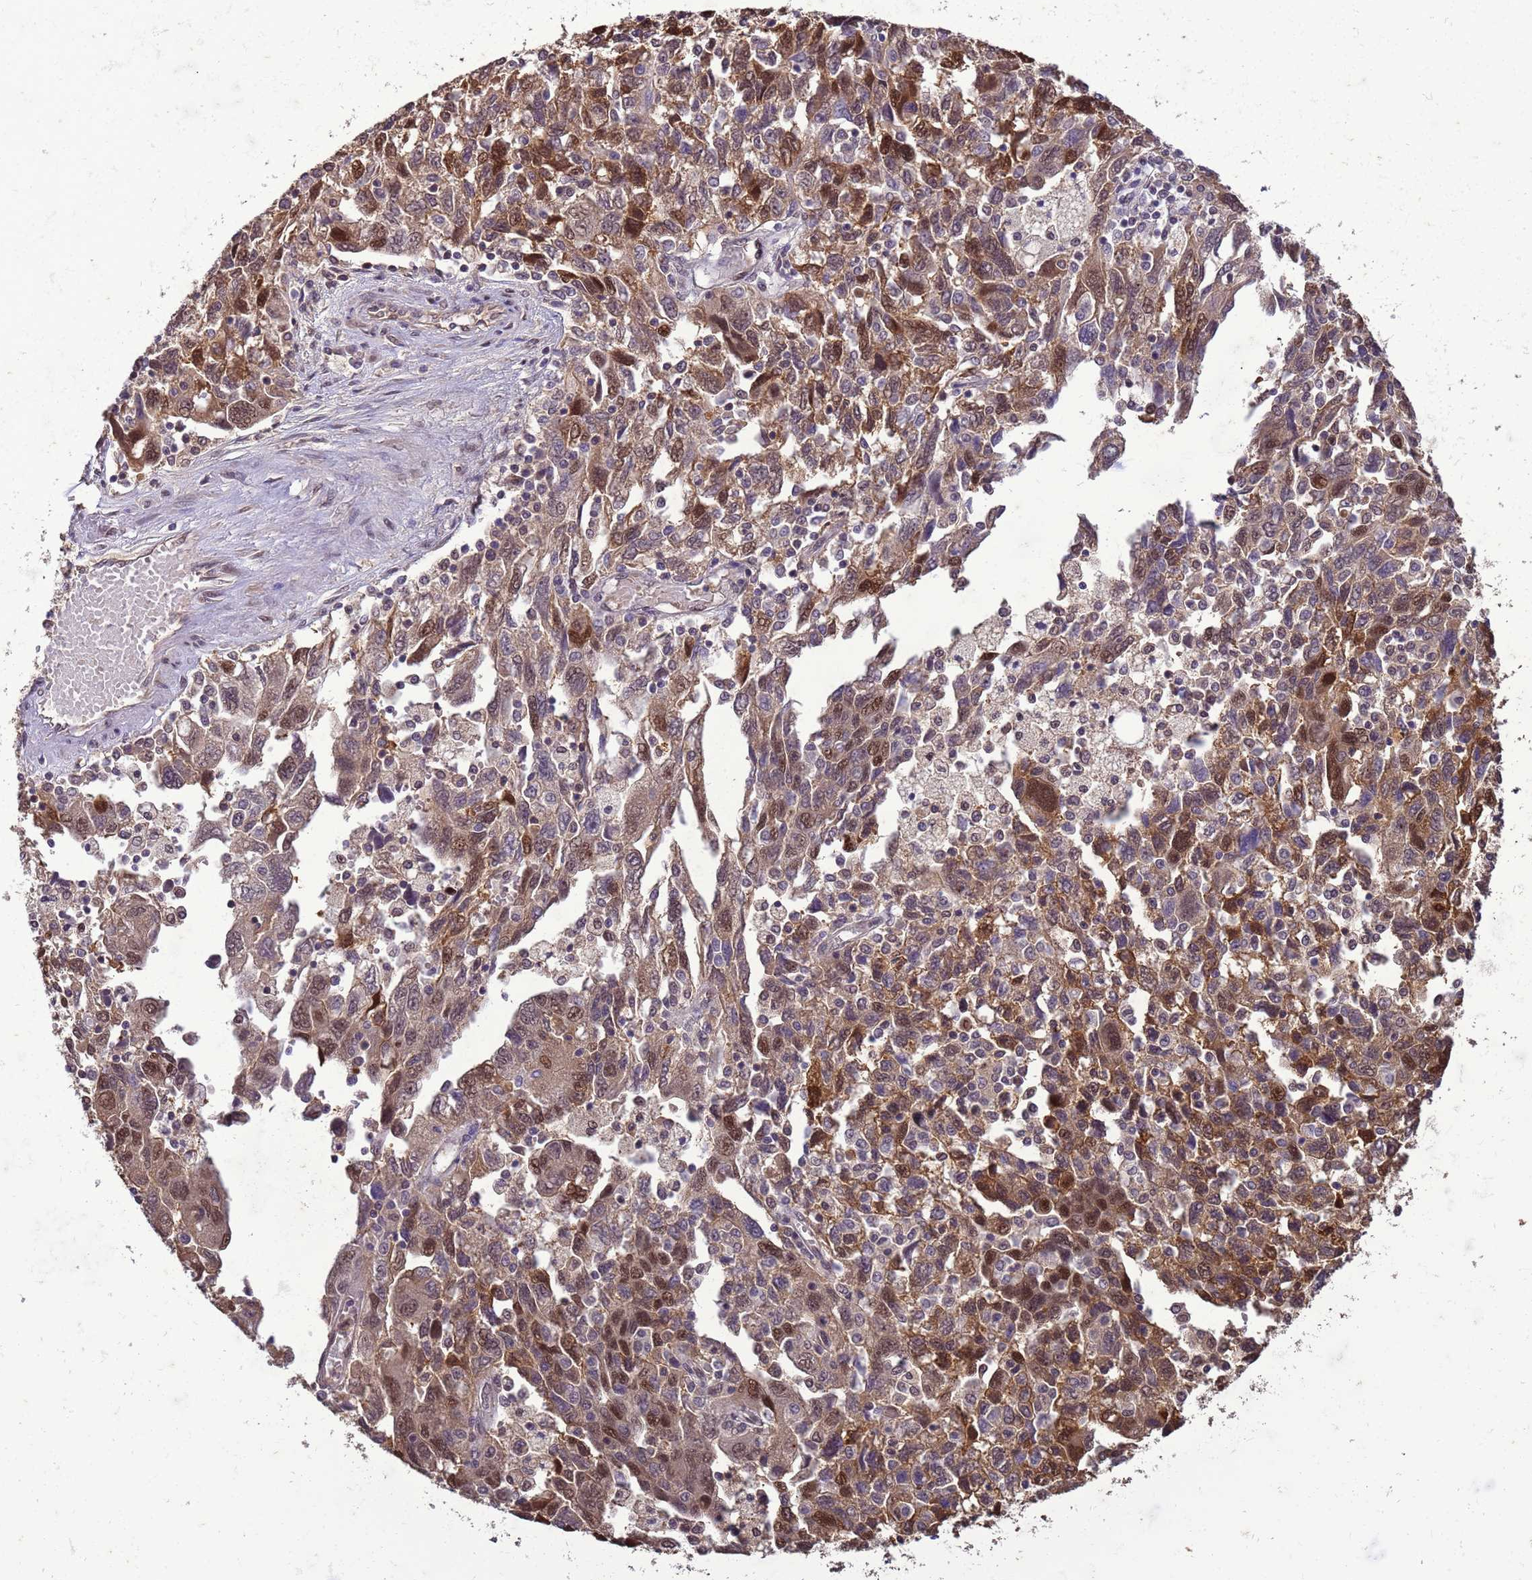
{"staining": {"intensity": "strong", "quantity": "25%-75%", "location": "cytoplasmic/membranous,nuclear"}, "tissue": "ovarian cancer", "cell_type": "Tumor cells", "image_type": "cancer", "snomed": [{"axis": "morphology", "description": "Carcinoma, NOS"}, {"axis": "morphology", "description": "Cystadenocarcinoma, serous, NOS"}, {"axis": "topography", "description": "Ovary"}], "caption": "Ovarian cancer (serous cystadenocarcinoma) stained with DAB IHC shows high levels of strong cytoplasmic/membranous and nuclear expression in about 25%-75% of tumor cells. The protein is shown in brown color, while the nuclei are stained blue.", "gene": "ZBTB5", "patient": {"sex": "female", "age": 69}}